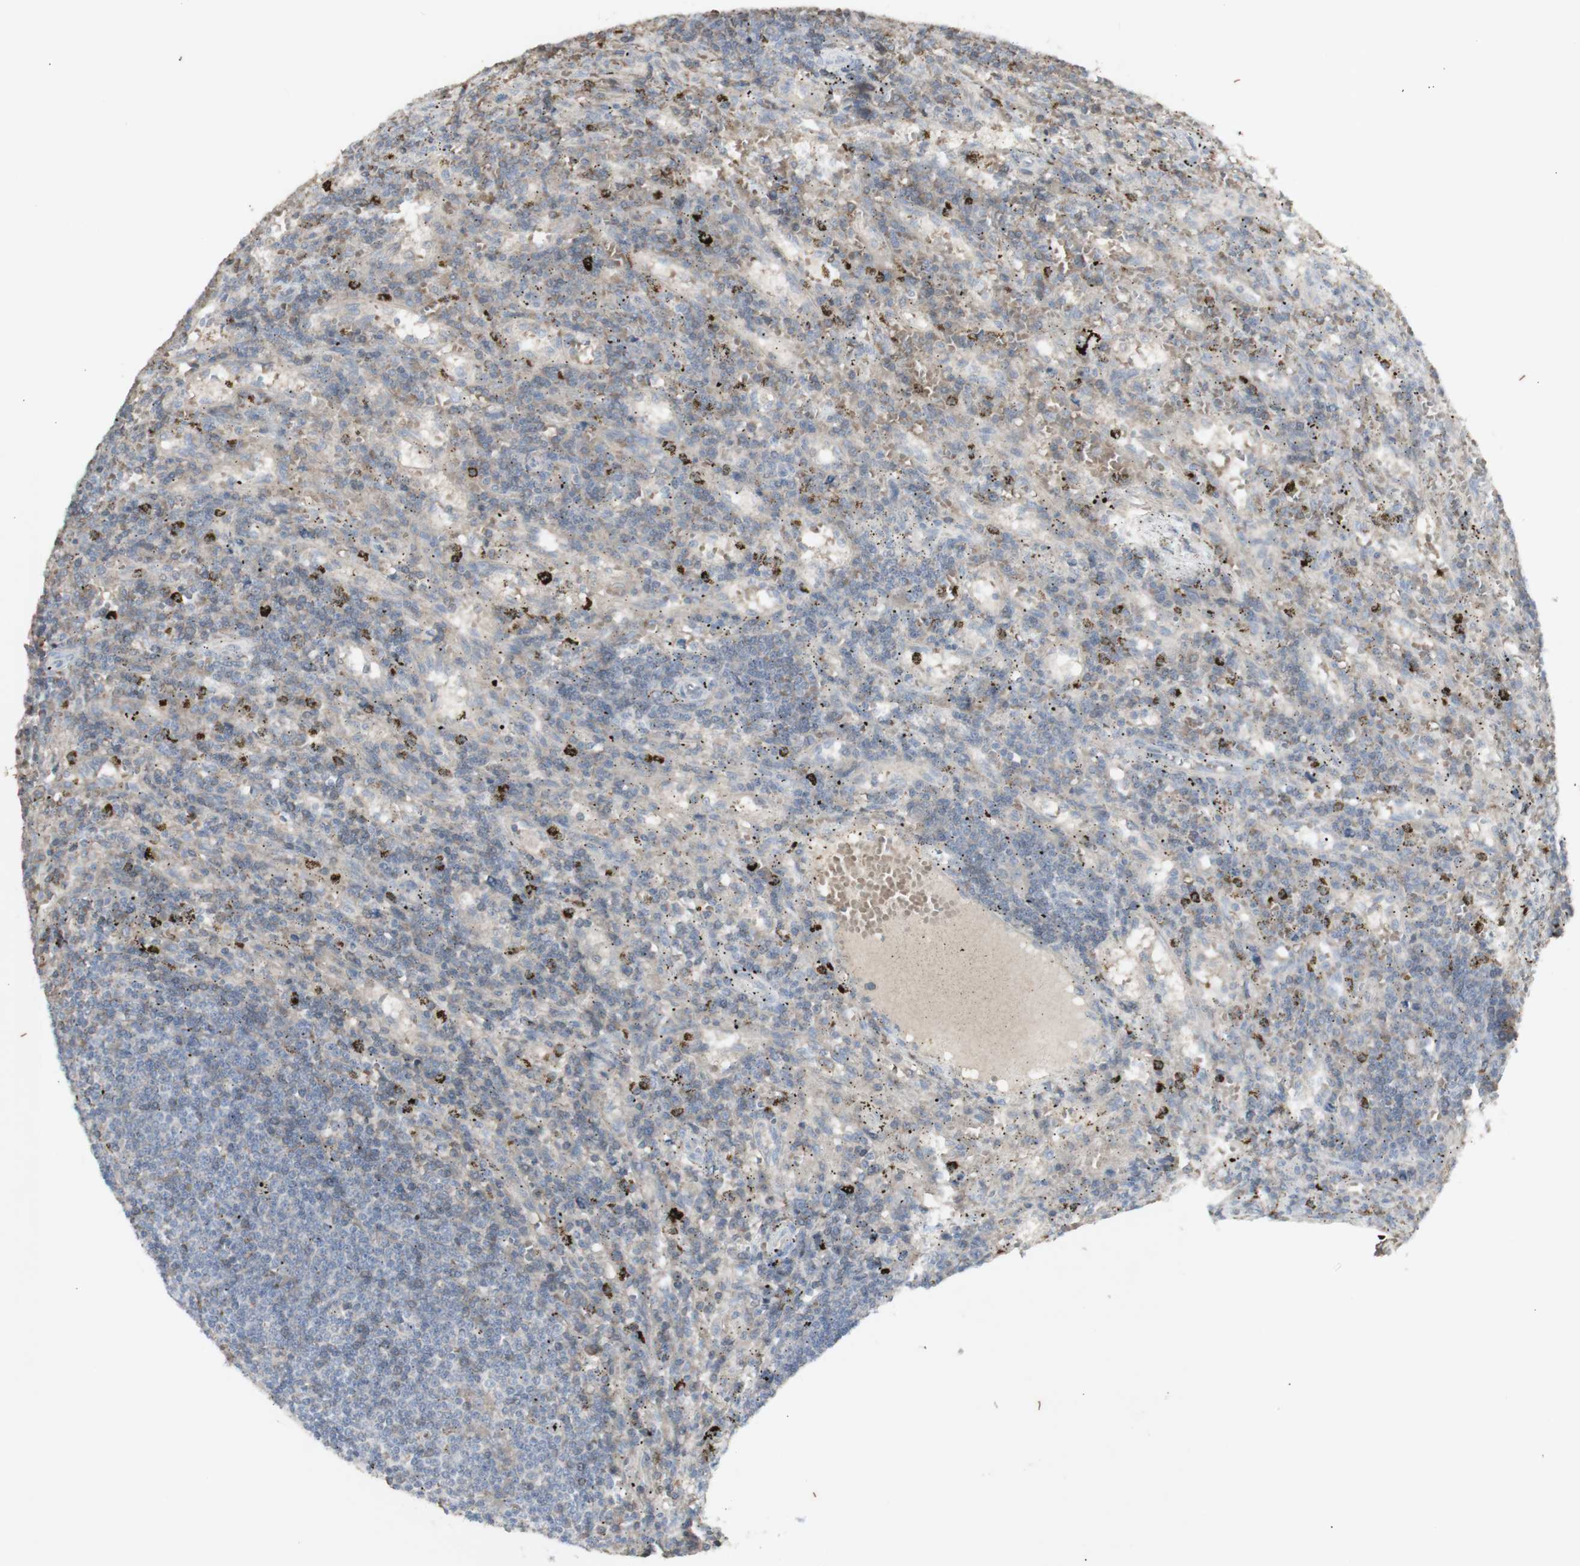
{"staining": {"intensity": "negative", "quantity": "none", "location": "none"}, "tissue": "lymphoma", "cell_type": "Tumor cells", "image_type": "cancer", "snomed": [{"axis": "morphology", "description": "Malignant lymphoma, non-Hodgkin's type, Low grade"}, {"axis": "topography", "description": "Spleen"}], "caption": "This is a photomicrograph of immunohistochemistry (IHC) staining of malignant lymphoma, non-Hodgkin's type (low-grade), which shows no staining in tumor cells.", "gene": "INS", "patient": {"sex": "male", "age": 76}}